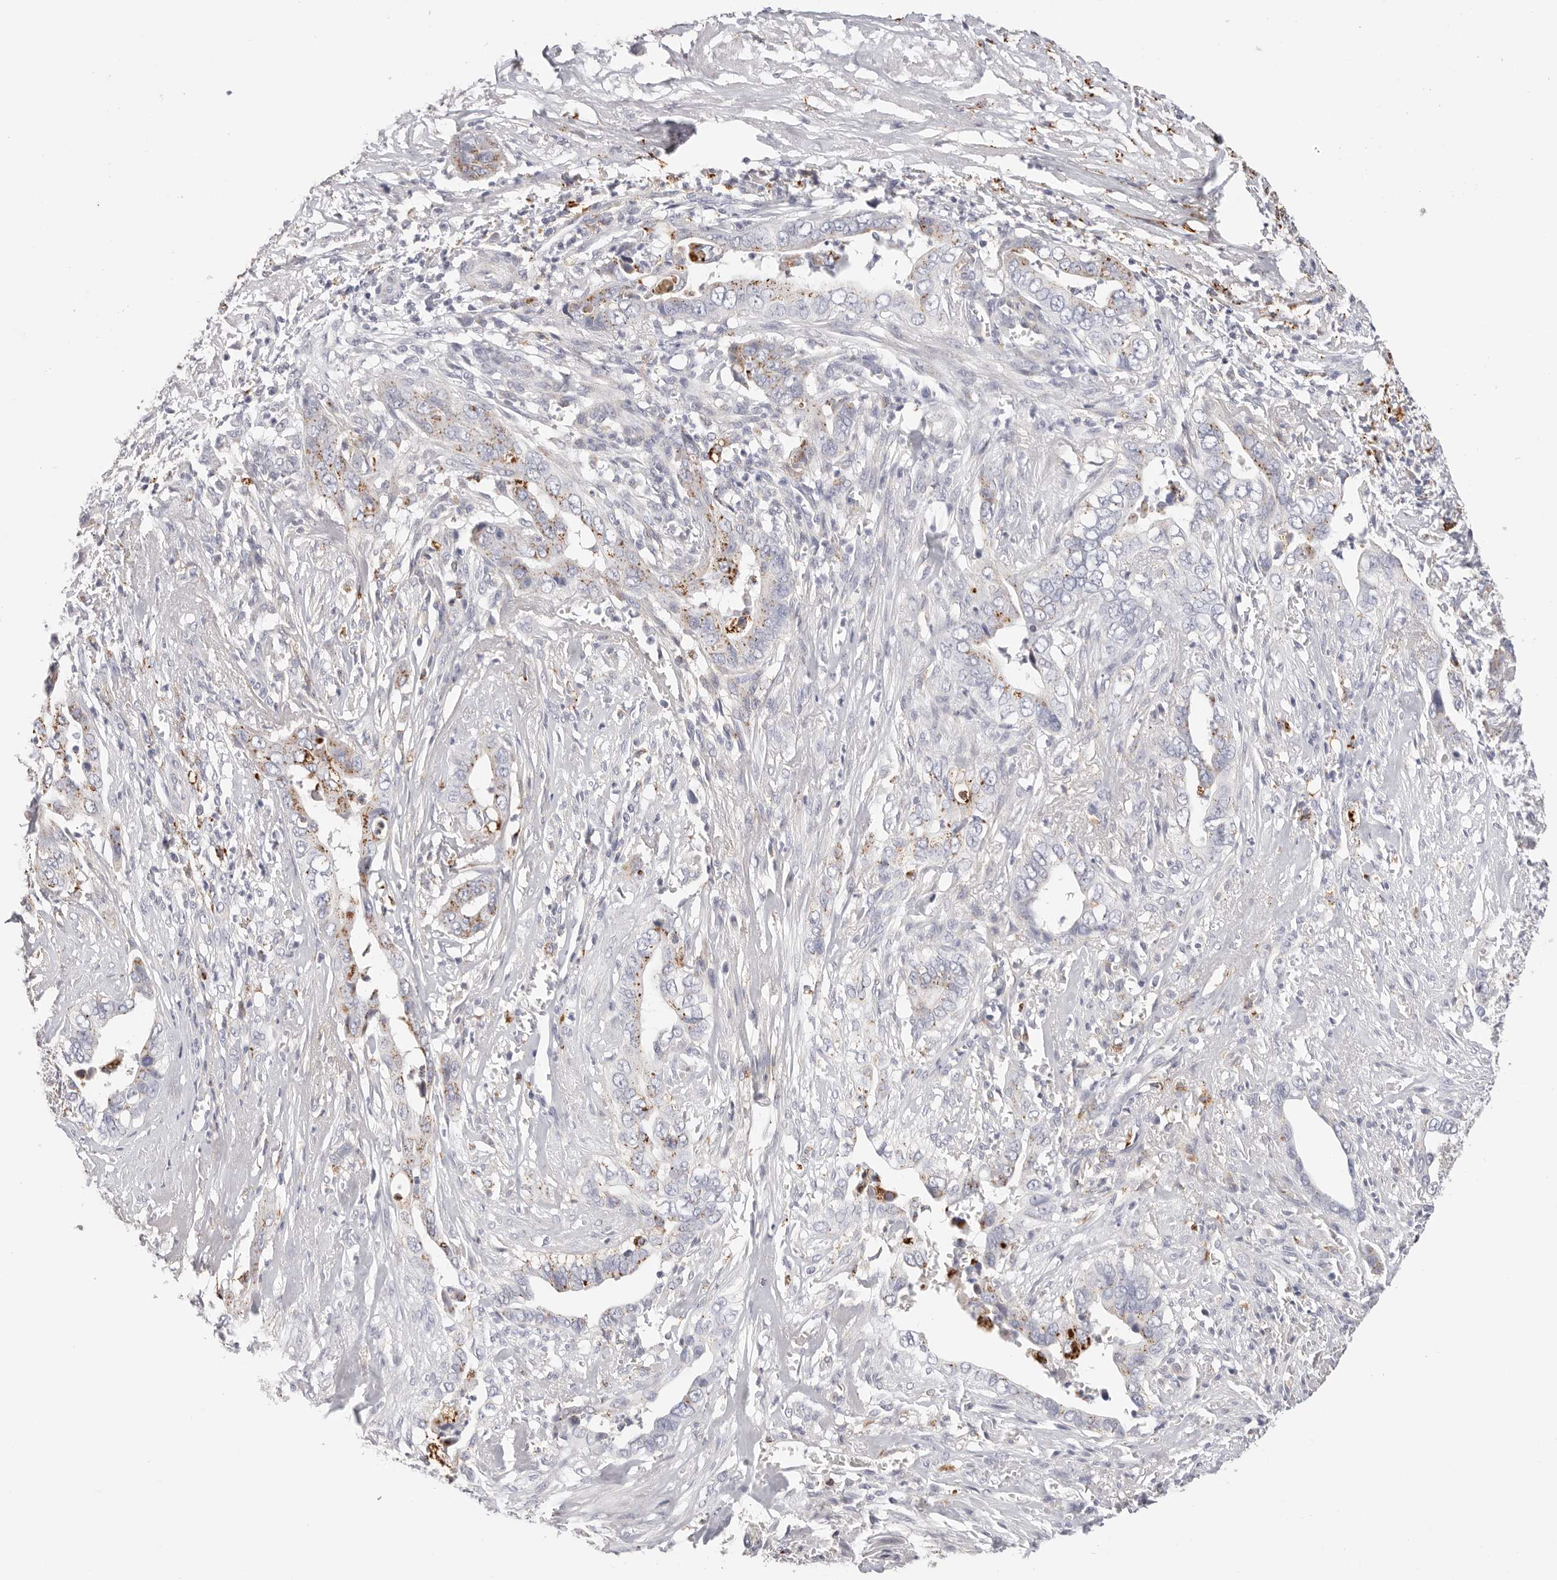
{"staining": {"intensity": "moderate", "quantity": "<25%", "location": "cytoplasmic/membranous"}, "tissue": "liver cancer", "cell_type": "Tumor cells", "image_type": "cancer", "snomed": [{"axis": "morphology", "description": "Cholangiocarcinoma"}, {"axis": "topography", "description": "Liver"}], "caption": "Protein expression by immunohistochemistry exhibits moderate cytoplasmic/membranous positivity in about <25% of tumor cells in liver cholangiocarcinoma.", "gene": "STKLD1", "patient": {"sex": "female", "age": 79}}